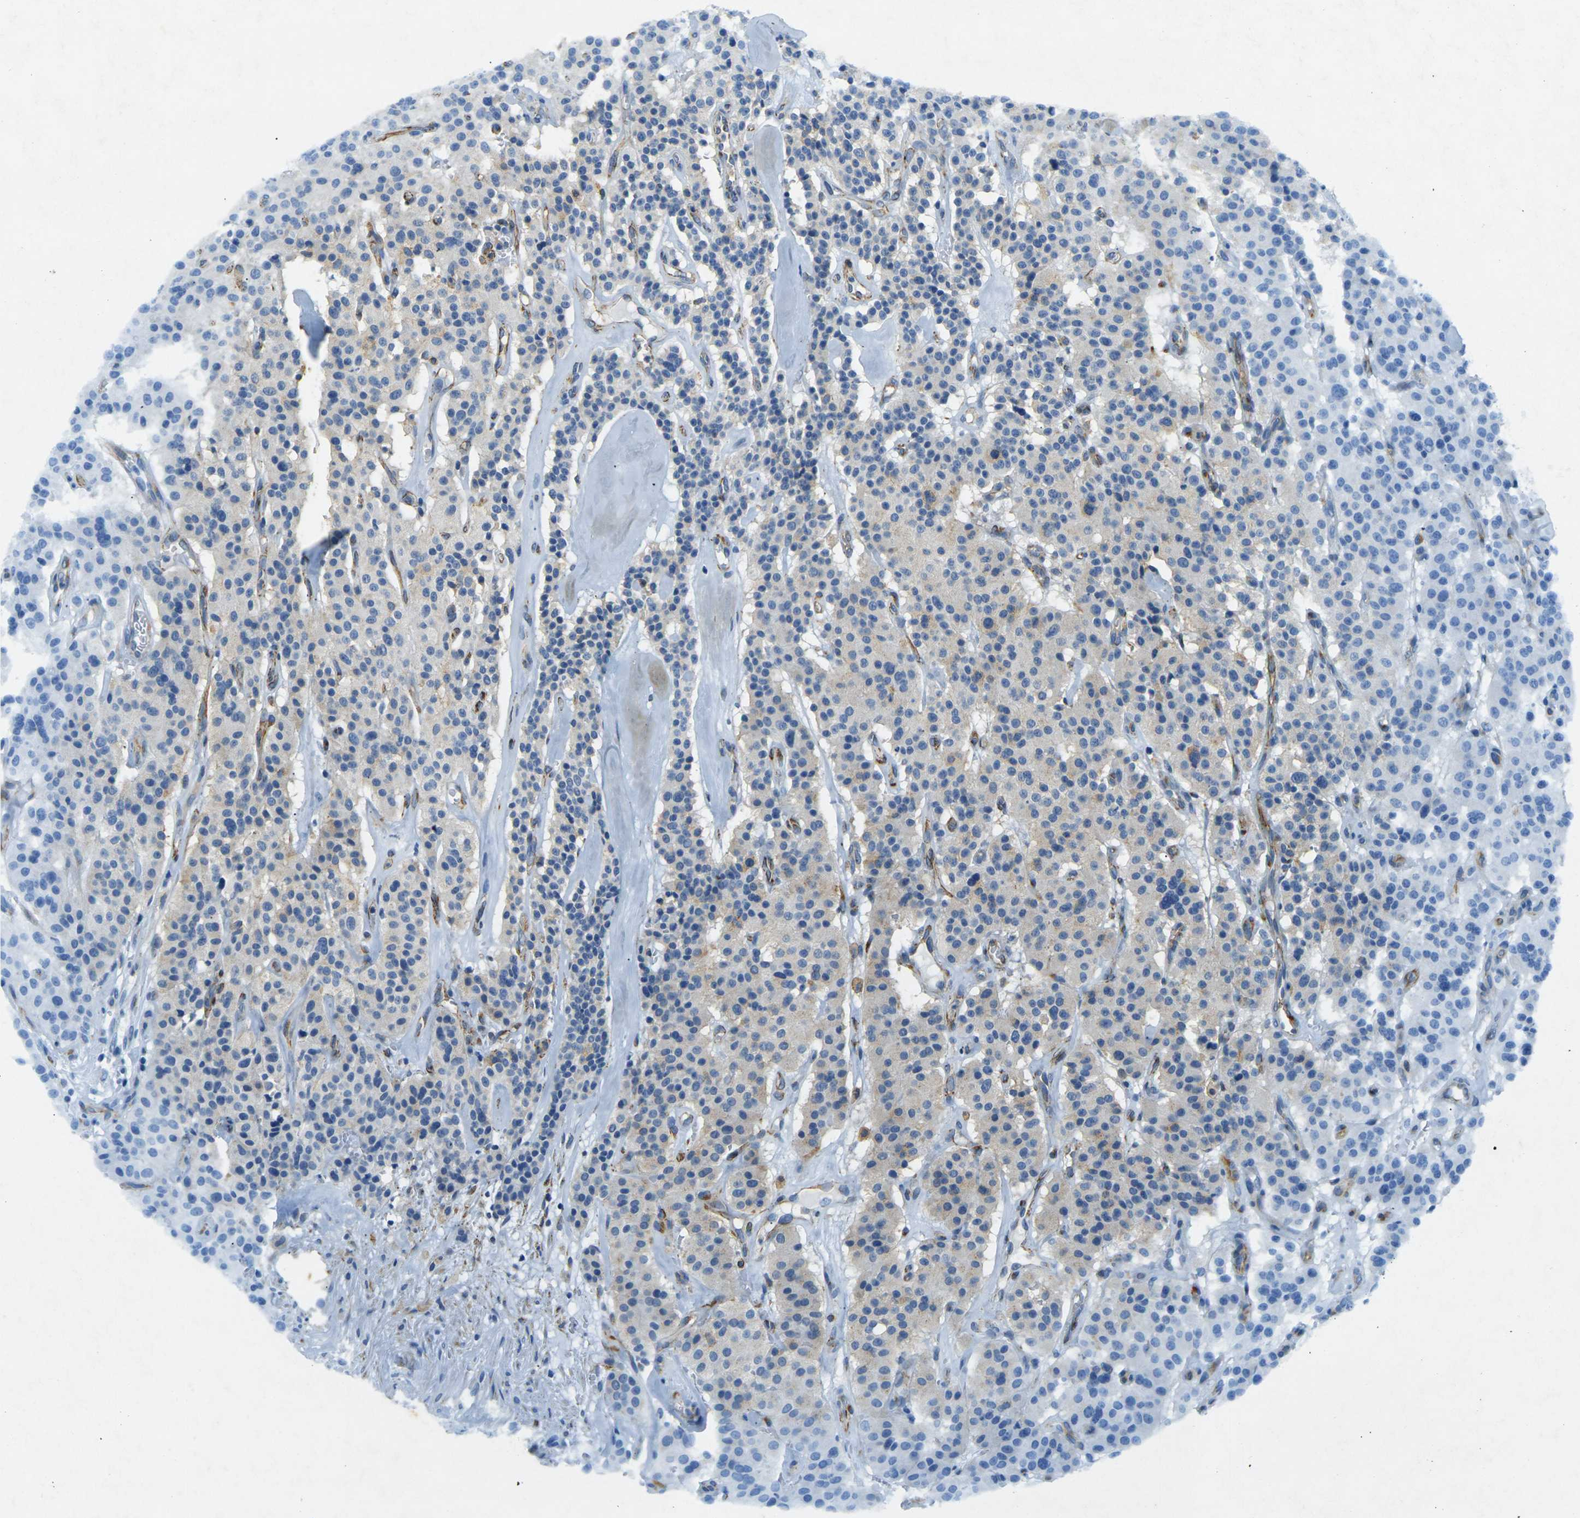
{"staining": {"intensity": "weak", "quantity": "<25%", "location": "cytoplasmic/membranous"}, "tissue": "carcinoid", "cell_type": "Tumor cells", "image_type": "cancer", "snomed": [{"axis": "morphology", "description": "Carcinoid, malignant, NOS"}, {"axis": "topography", "description": "Lung"}], "caption": "Micrograph shows no protein expression in tumor cells of carcinoid (malignant) tissue. The staining was performed using DAB to visualize the protein expression in brown, while the nuclei were stained in blue with hematoxylin (Magnification: 20x).", "gene": "SORT1", "patient": {"sex": "male", "age": 30}}